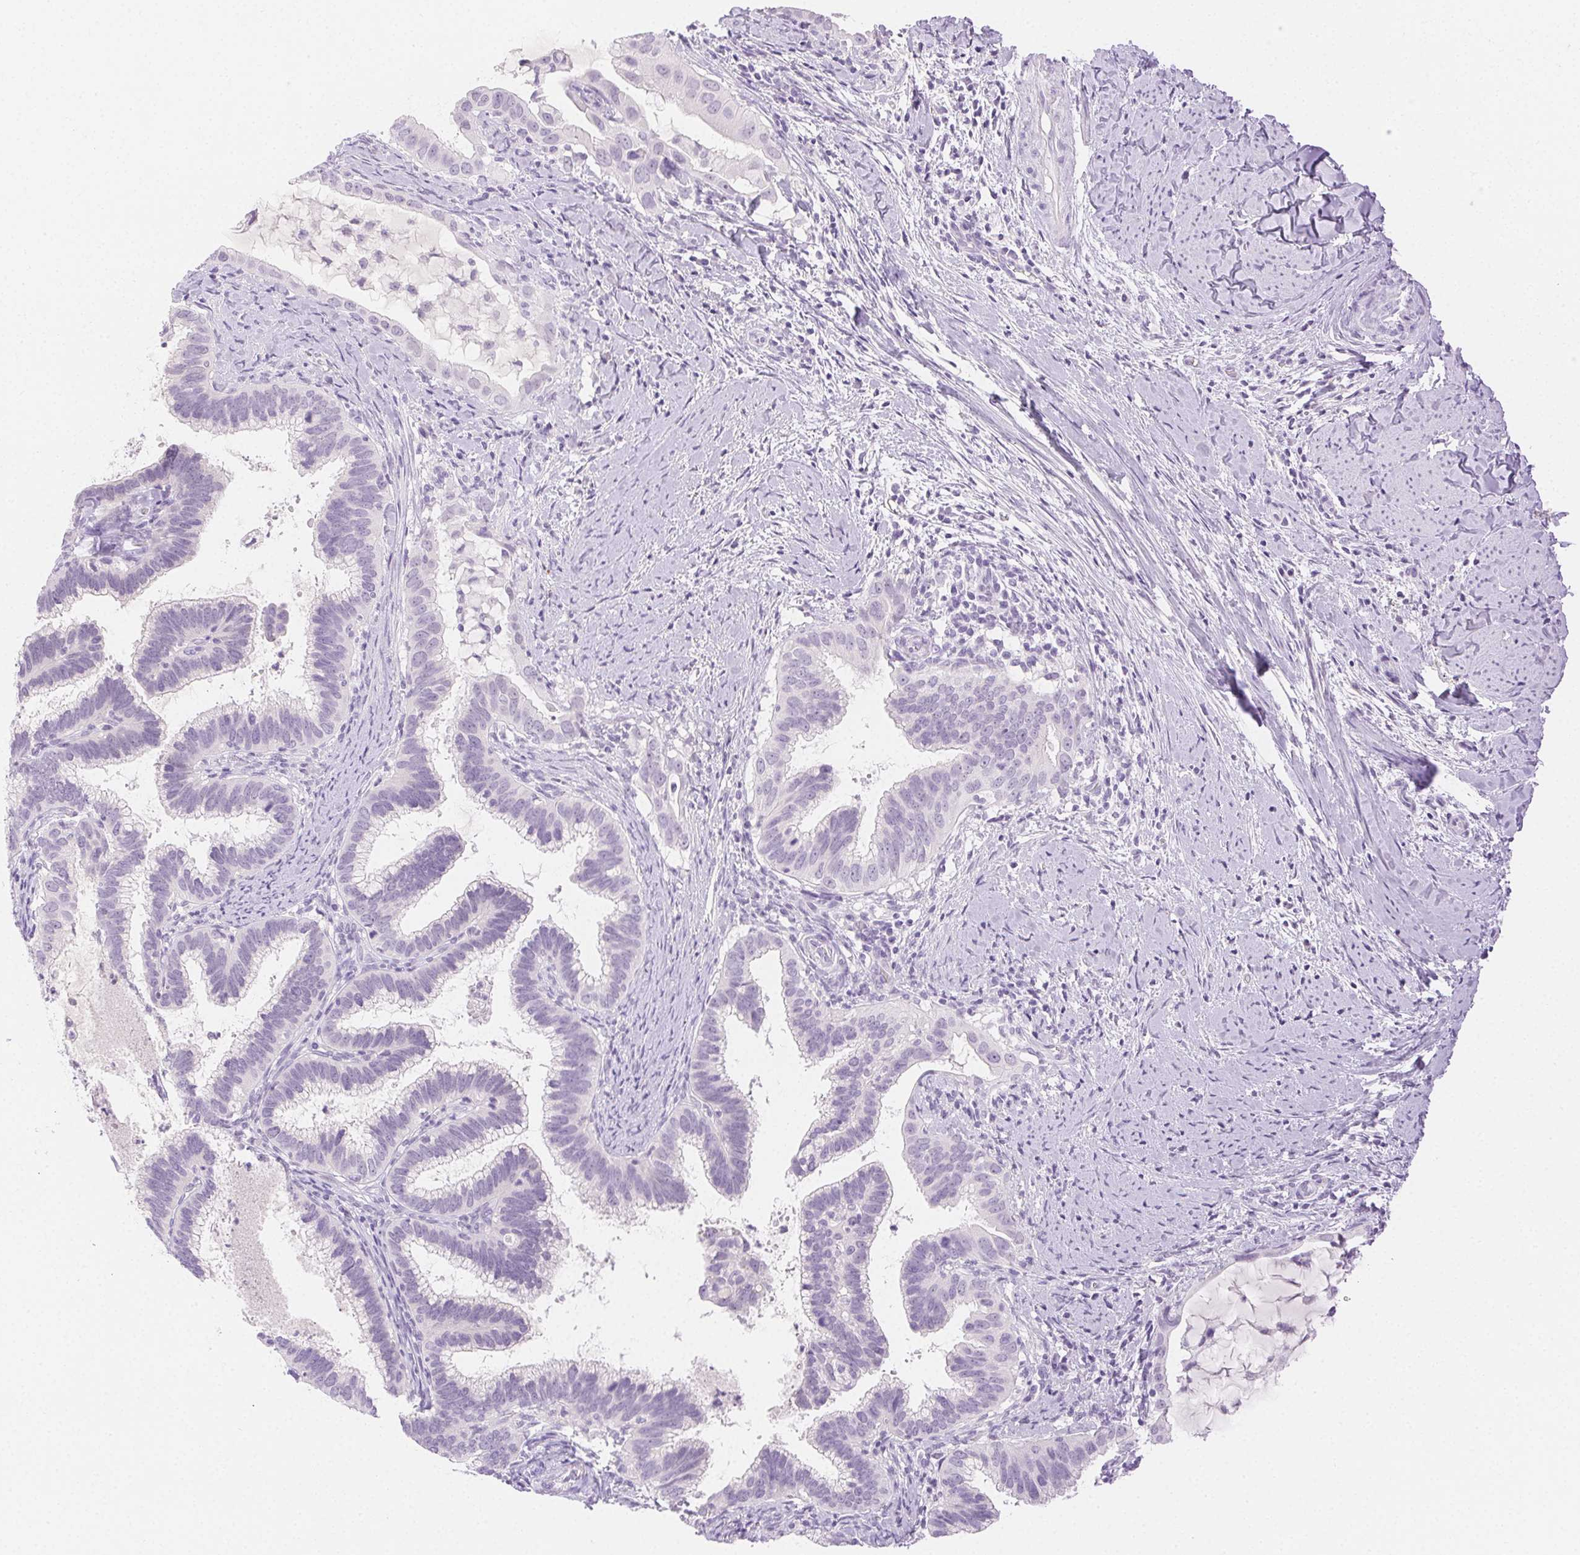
{"staining": {"intensity": "negative", "quantity": "none", "location": "none"}, "tissue": "cervical cancer", "cell_type": "Tumor cells", "image_type": "cancer", "snomed": [{"axis": "morphology", "description": "Adenocarcinoma, NOS"}, {"axis": "topography", "description": "Cervix"}], "caption": "The immunohistochemistry (IHC) photomicrograph has no significant positivity in tumor cells of cervical adenocarcinoma tissue.", "gene": "SPACA4", "patient": {"sex": "female", "age": 61}}